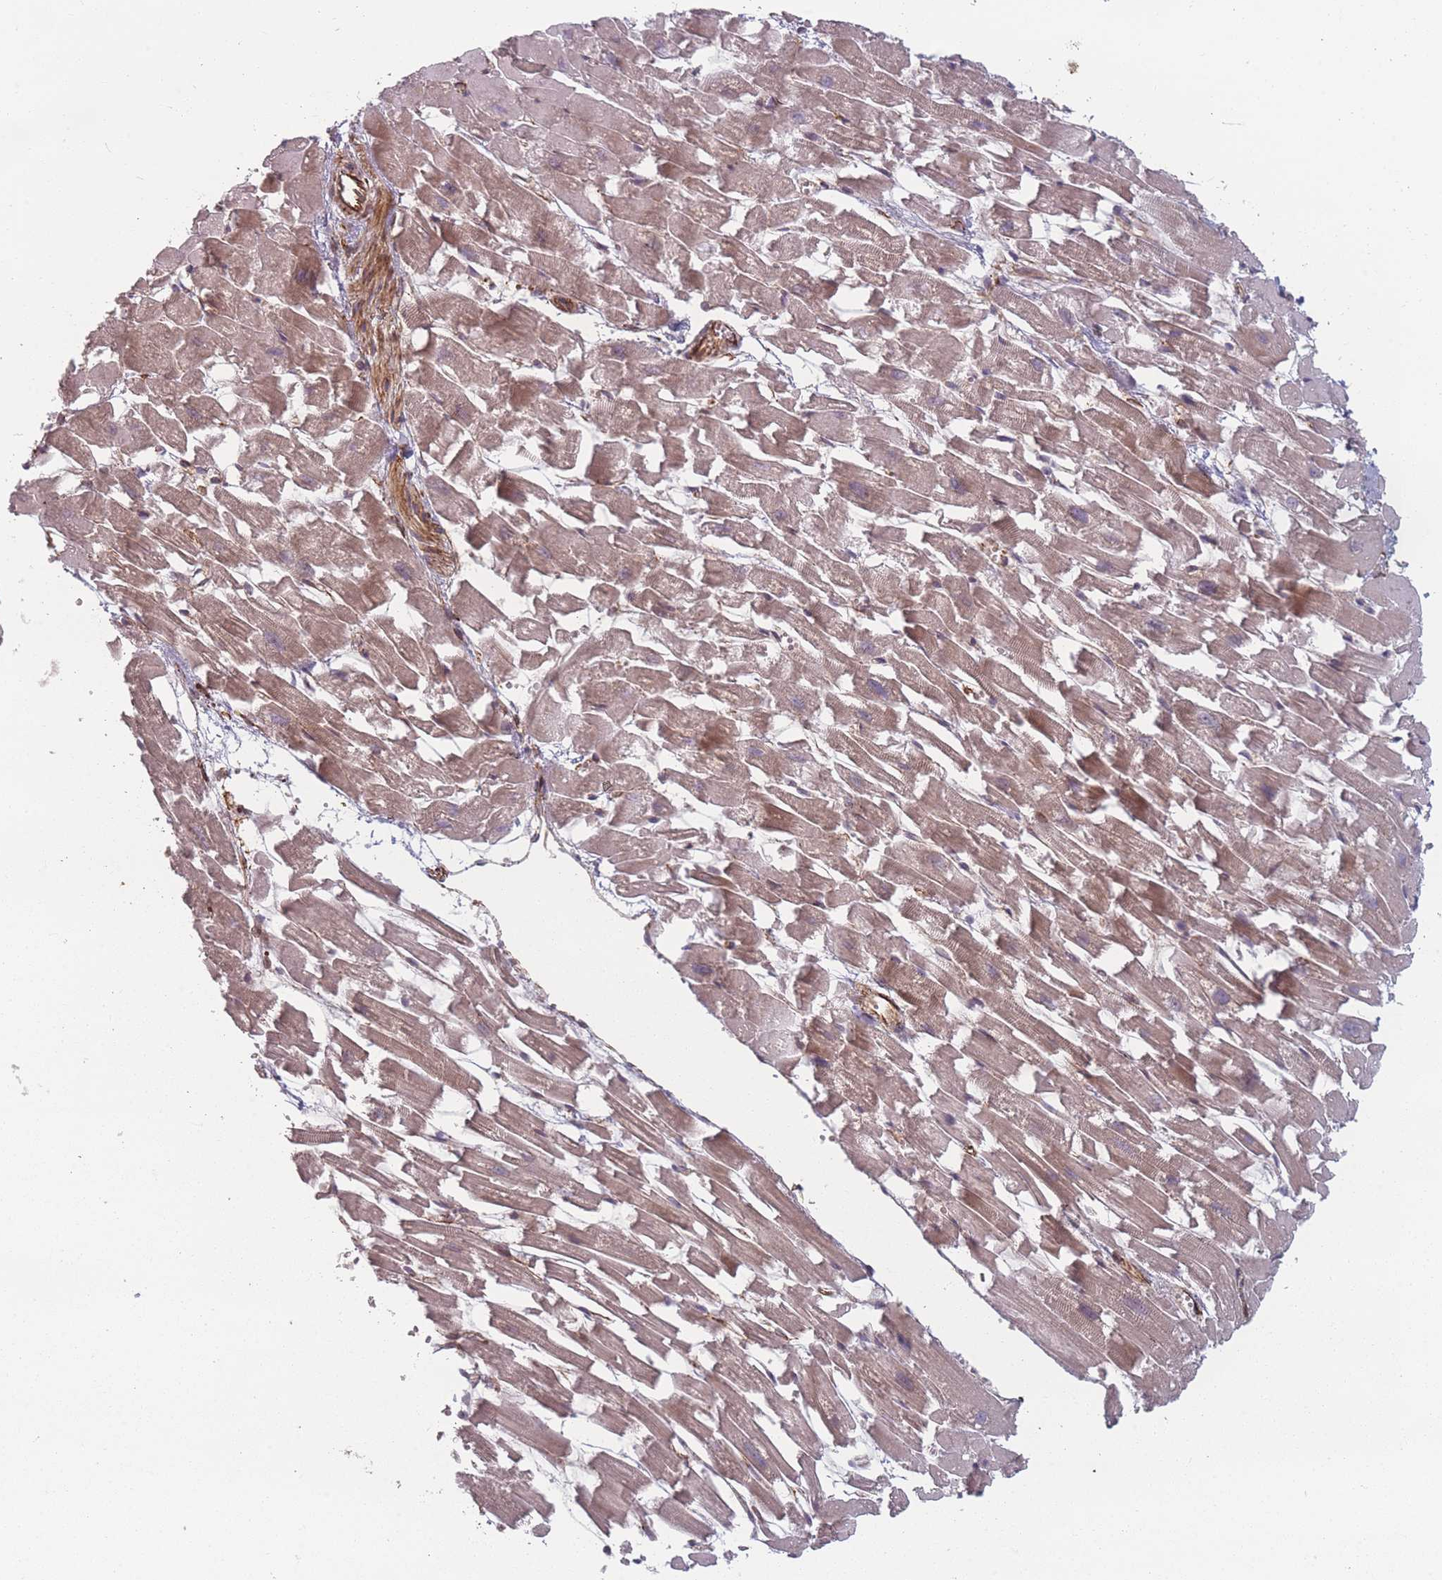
{"staining": {"intensity": "moderate", "quantity": ">75%", "location": "cytoplasmic/membranous"}, "tissue": "heart muscle", "cell_type": "Cardiomyocytes", "image_type": "normal", "snomed": [{"axis": "morphology", "description": "Normal tissue, NOS"}, {"axis": "topography", "description": "Heart"}], "caption": "The histopathology image demonstrates staining of benign heart muscle, revealing moderate cytoplasmic/membranous protein expression (brown color) within cardiomyocytes.", "gene": "EEF1AKMT2", "patient": {"sex": "female", "age": 64}}